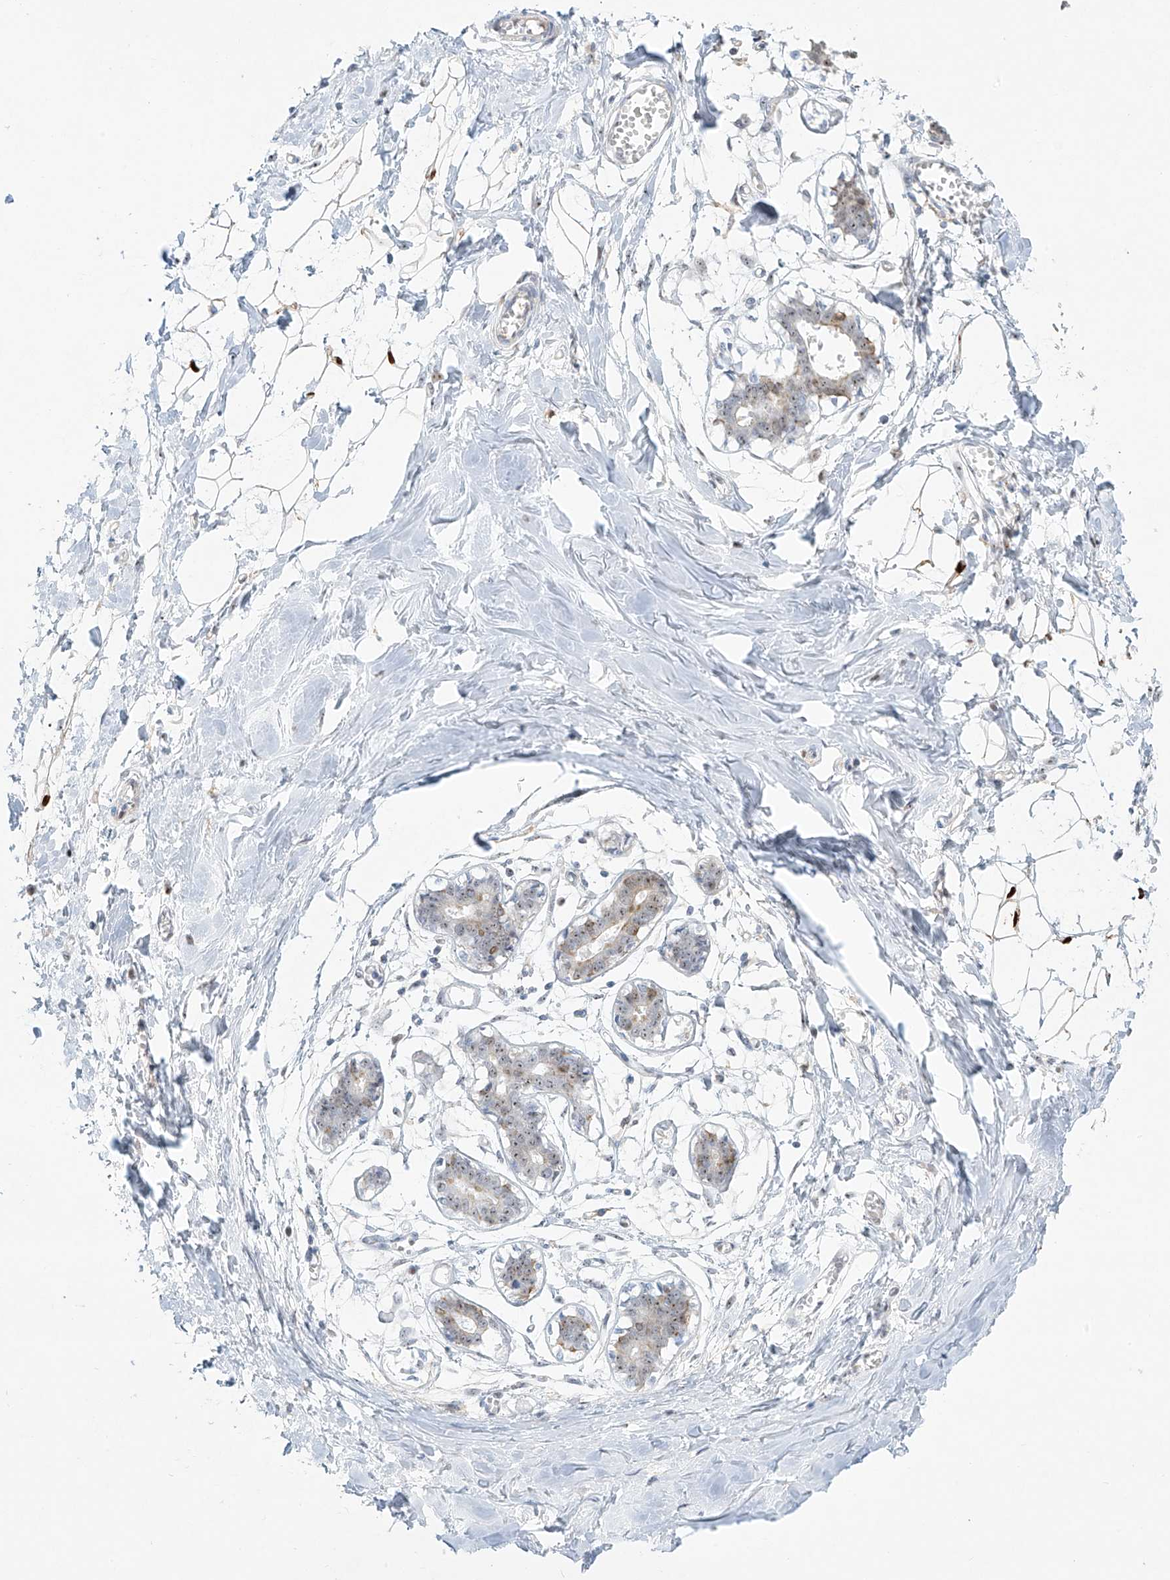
{"staining": {"intensity": "strong", "quantity": "<25%", "location": "cytoplasmic/membranous,nuclear"}, "tissue": "breast", "cell_type": "Adipocytes", "image_type": "normal", "snomed": [{"axis": "morphology", "description": "Normal tissue, NOS"}, {"axis": "topography", "description": "Breast"}], "caption": "The histopathology image demonstrates a brown stain indicating the presence of a protein in the cytoplasmic/membranous,nuclear of adipocytes in breast. The protein of interest is stained brown, and the nuclei are stained in blue (DAB IHC with brightfield microscopy, high magnification).", "gene": "SNU13", "patient": {"sex": "female", "age": 27}}